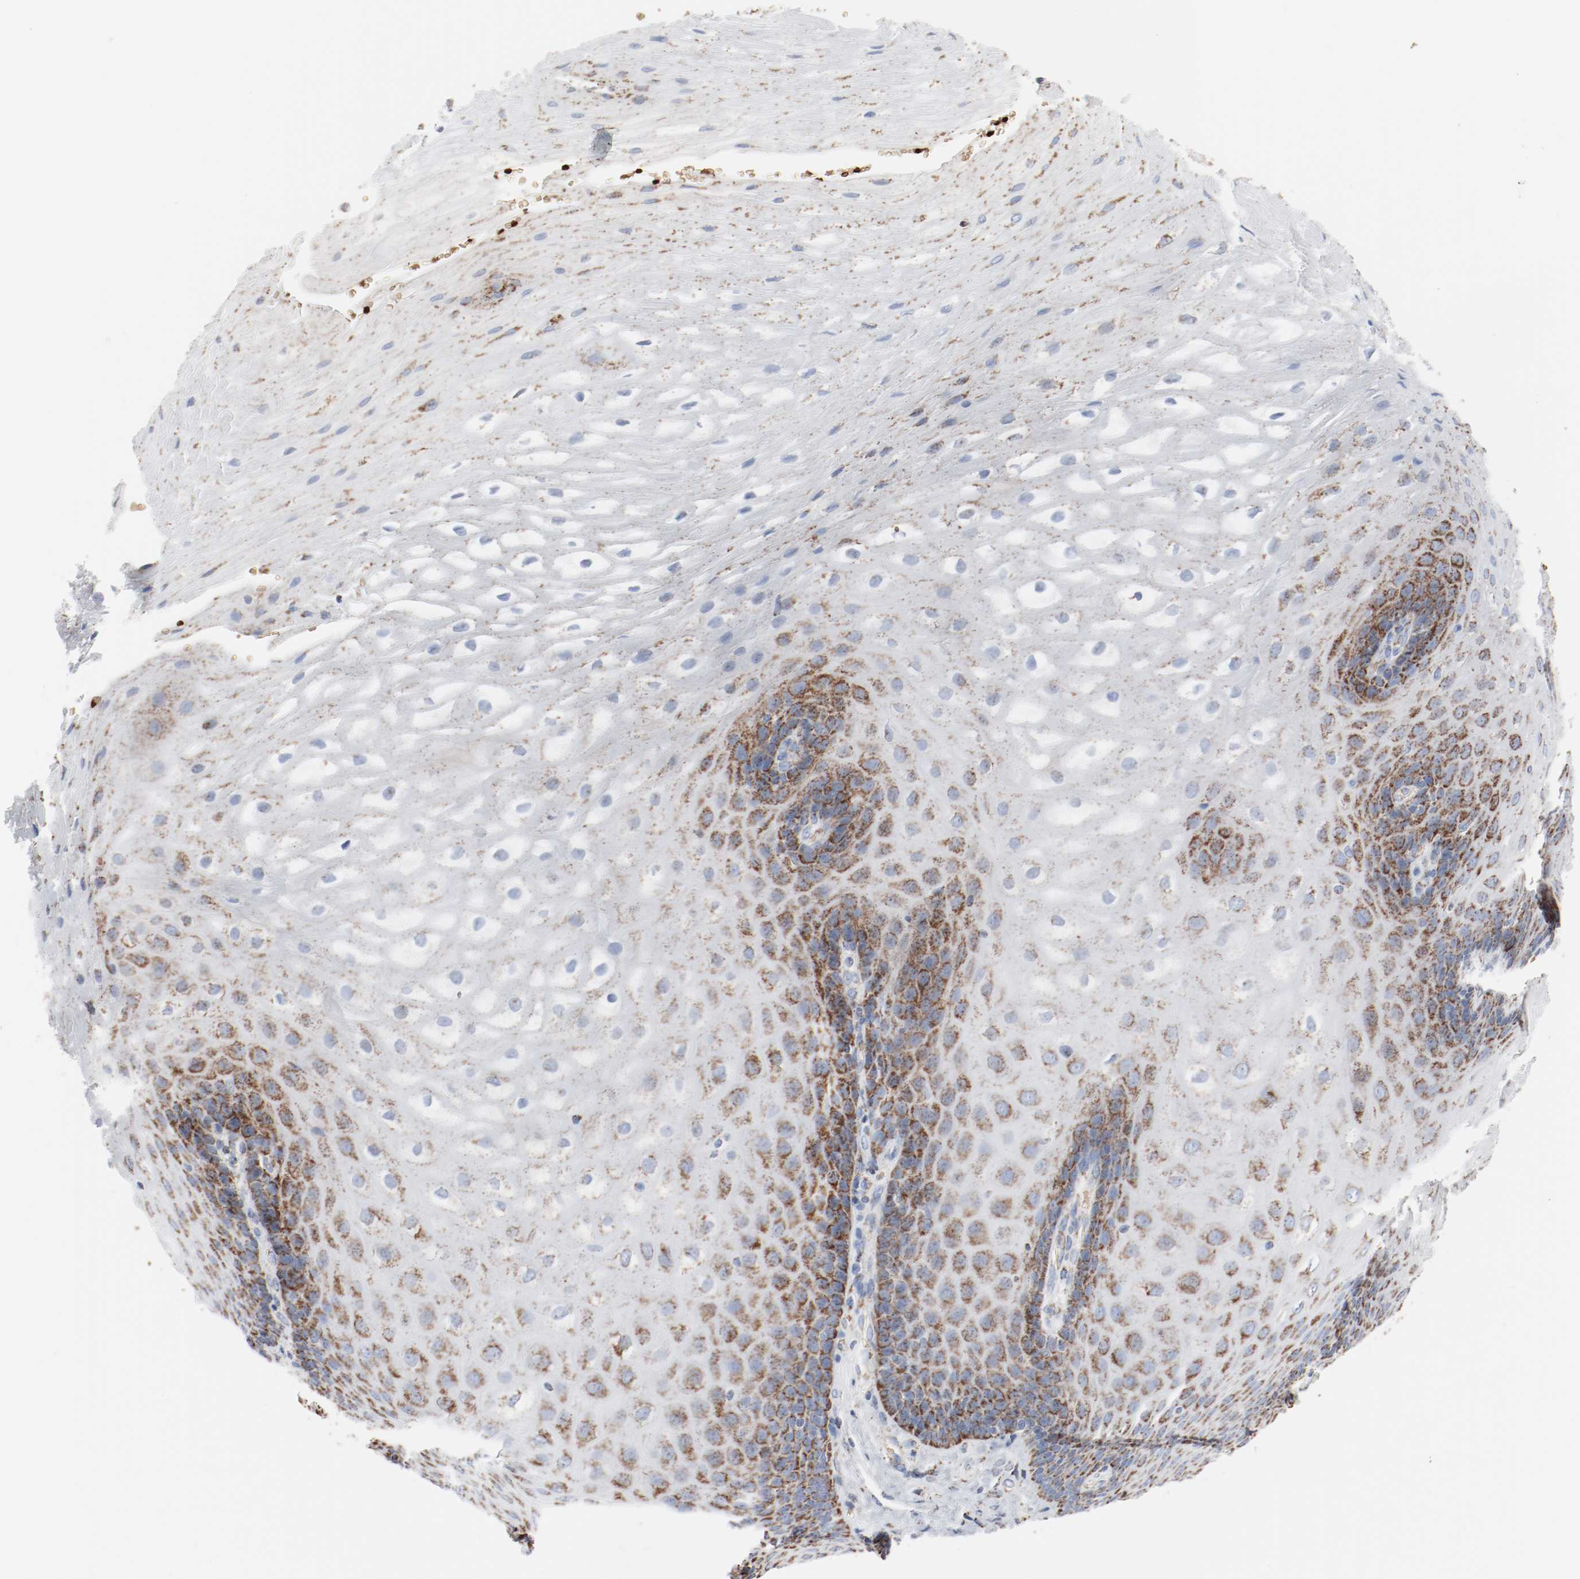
{"staining": {"intensity": "moderate", "quantity": "<25%", "location": "cytoplasmic/membranous"}, "tissue": "esophagus", "cell_type": "Squamous epithelial cells", "image_type": "normal", "snomed": [{"axis": "morphology", "description": "Normal tissue, NOS"}, {"axis": "morphology", "description": "Adenocarcinoma, NOS"}, {"axis": "topography", "description": "Esophagus"}, {"axis": "topography", "description": "Stomach"}], "caption": "Immunohistochemistry (IHC) micrograph of unremarkable esophagus: esophagus stained using immunohistochemistry displays low levels of moderate protein expression localized specifically in the cytoplasmic/membranous of squamous epithelial cells, appearing as a cytoplasmic/membranous brown color.", "gene": "NDUFB8", "patient": {"sex": "male", "age": 62}}